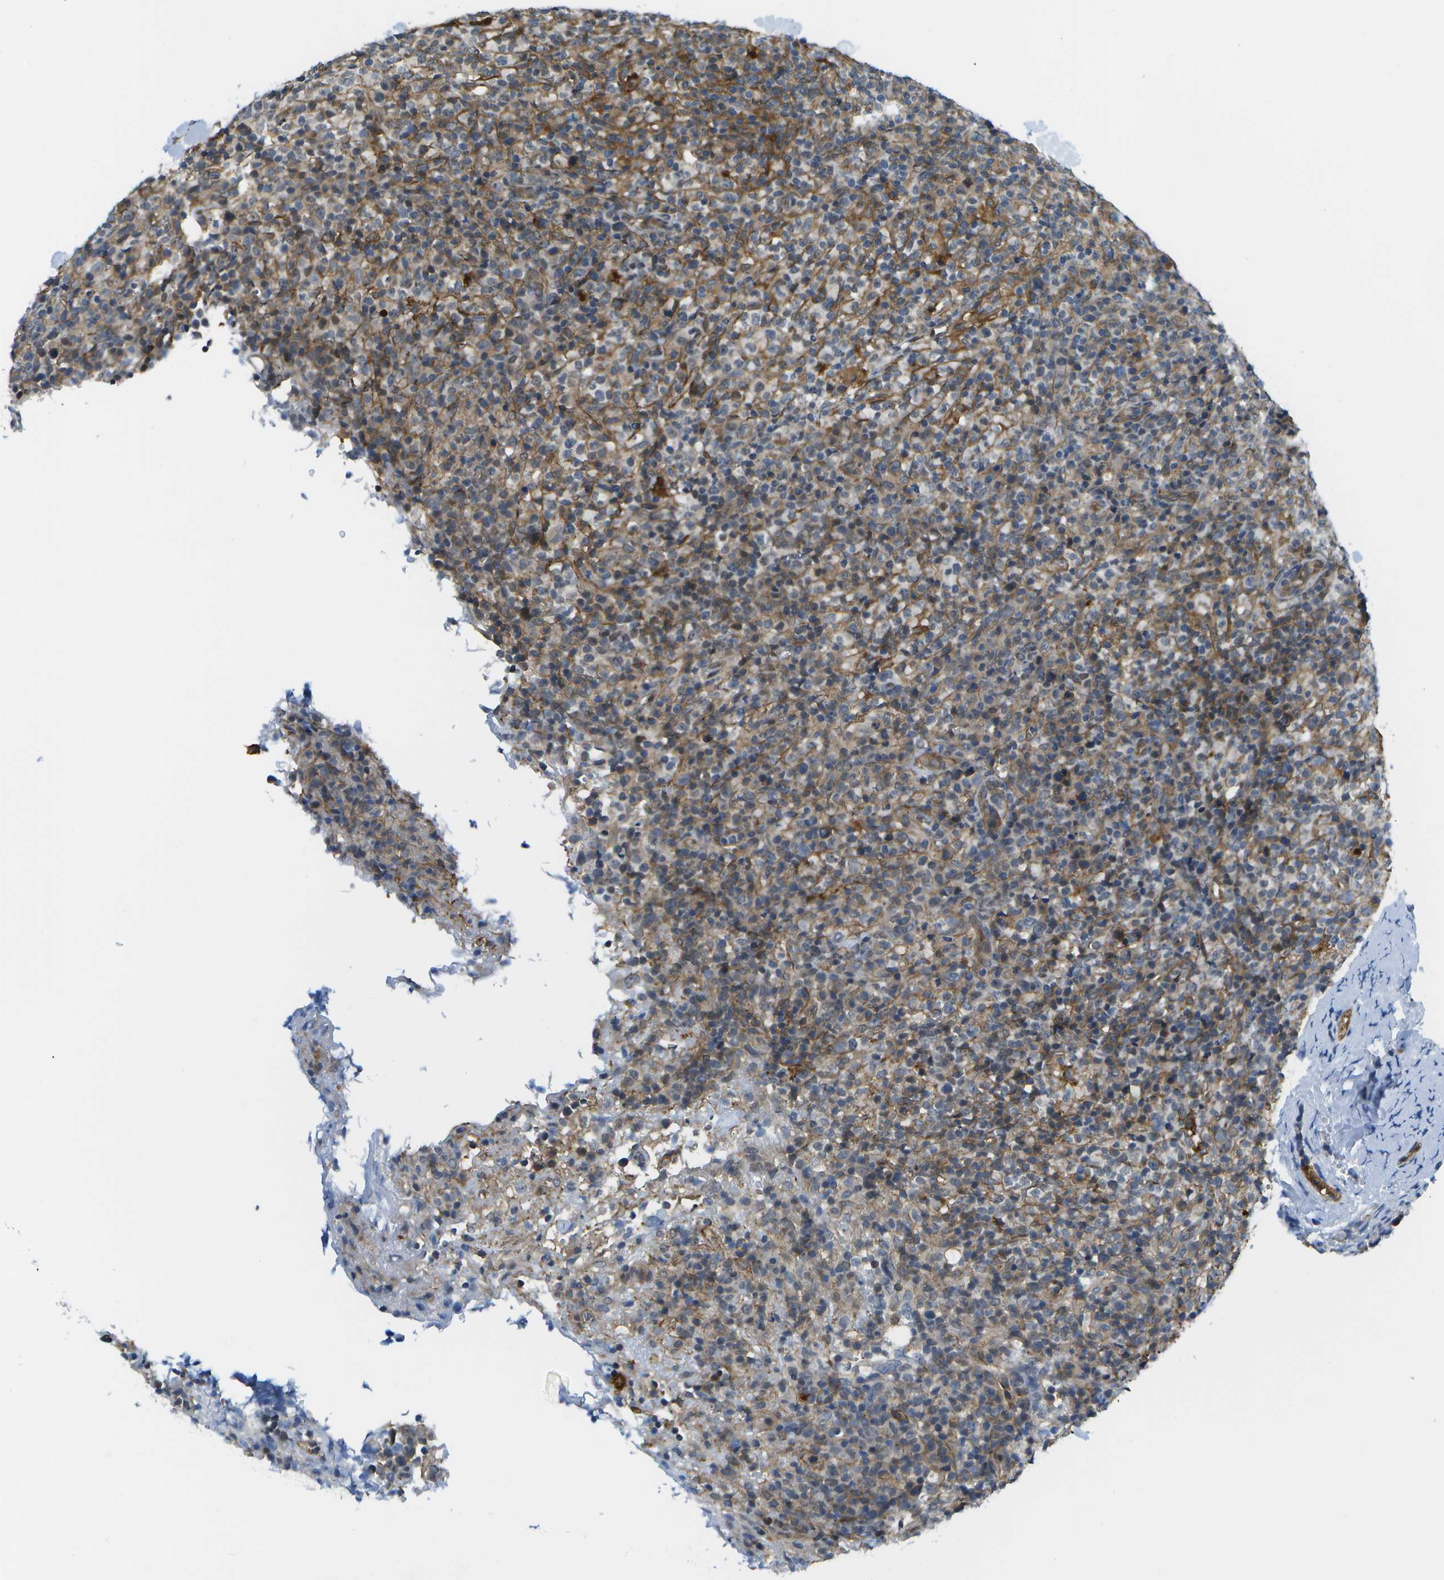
{"staining": {"intensity": "weak", "quantity": "25%-75%", "location": "cytoplasmic/membranous"}, "tissue": "lymphoma", "cell_type": "Tumor cells", "image_type": "cancer", "snomed": [{"axis": "morphology", "description": "Malignant lymphoma, non-Hodgkin's type, High grade"}, {"axis": "topography", "description": "Lymph node"}], "caption": "Malignant lymphoma, non-Hodgkin's type (high-grade) stained with a protein marker reveals weak staining in tumor cells.", "gene": "KIAA0040", "patient": {"sex": "female", "age": 76}}